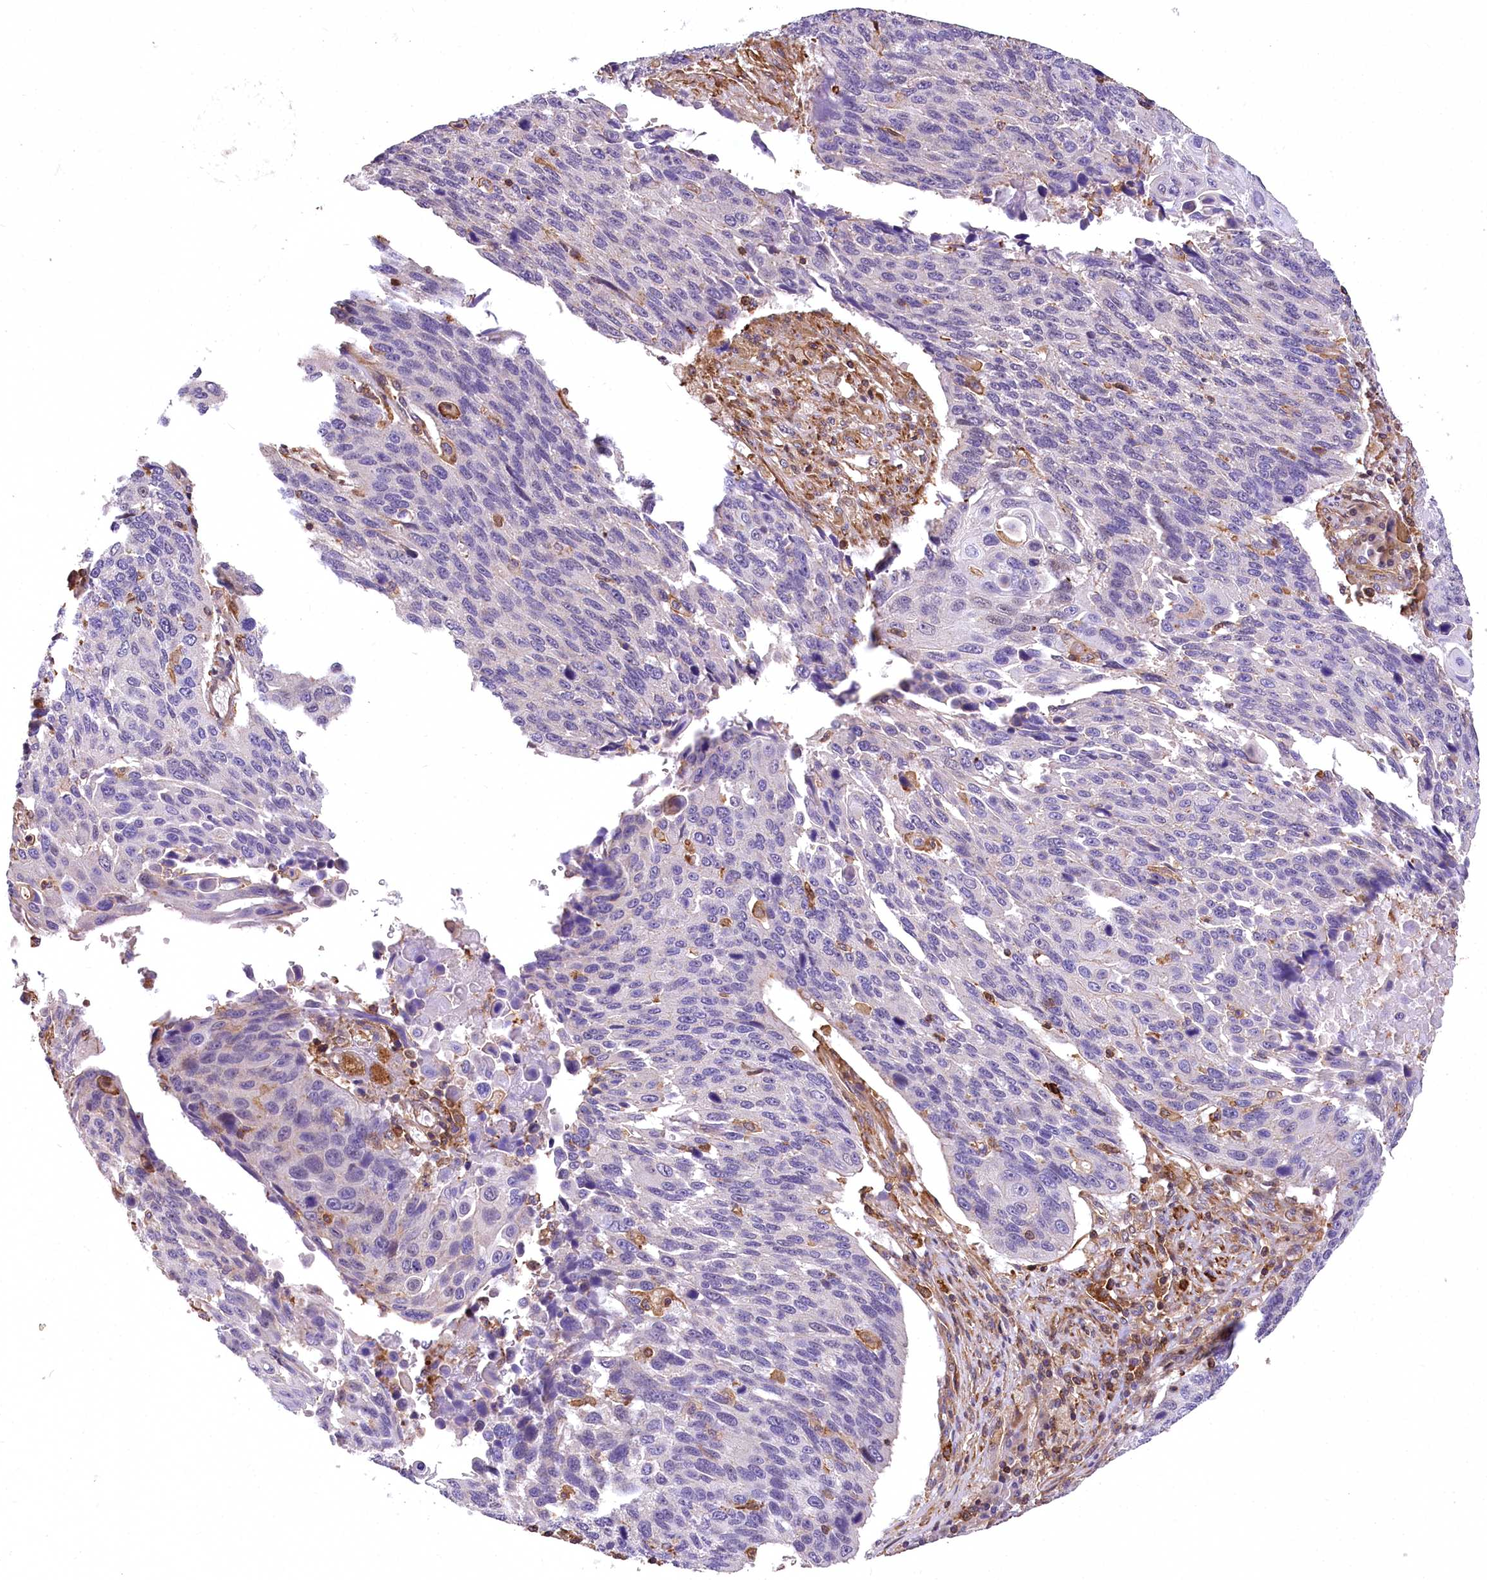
{"staining": {"intensity": "negative", "quantity": "none", "location": "none"}, "tissue": "lung cancer", "cell_type": "Tumor cells", "image_type": "cancer", "snomed": [{"axis": "morphology", "description": "Squamous cell carcinoma, NOS"}, {"axis": "topography", "description": "Lung"}], "caption": "Lung squamous cell carcinoma stained for a protein using immunohistochemistry exhibits no expression tumor cells.", "gene": "DPP3", "patient": {"sex": "male", "age": 66}}